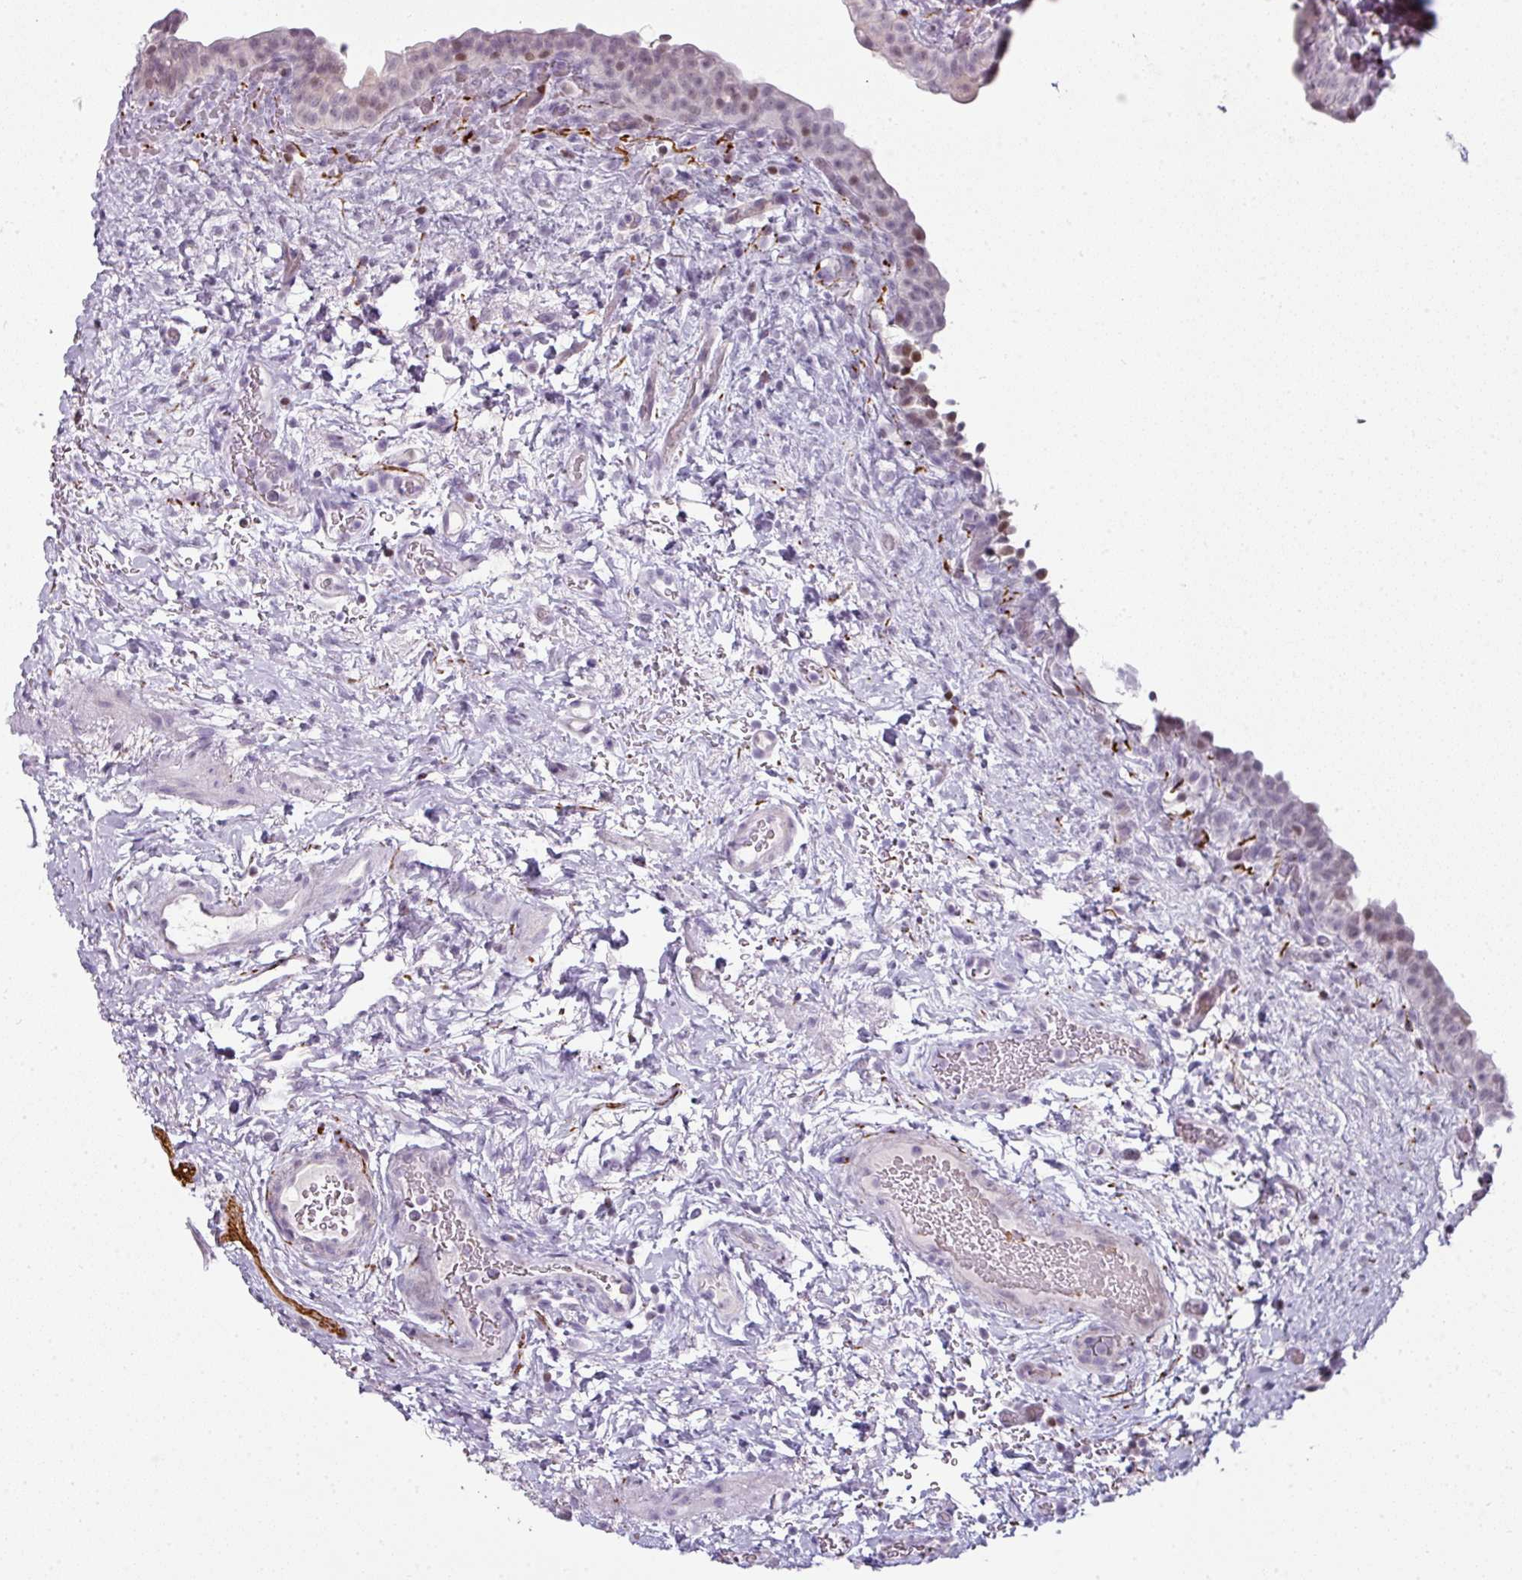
{"staining": {"intensity": "weak", "quantity": "<25%", "location": "nuclear"}, "tissue": "urinary bladder", "cell_type": "Urothelial cells", "image_type": "normal", "snomed": [{"axis": "morphology", "description": "Normal tissue, NOS"}, {"axis": "topography", "description": "Urinary bladder"}], "caption": "Immunohistochemistry of unremarkable human urinary bladder shows no staining in urothelial cells. (DAB immunohistochemistry (IHC), high magnification).", "gene": "SYT8", "patient": {"sex": "male", "age": 69}}